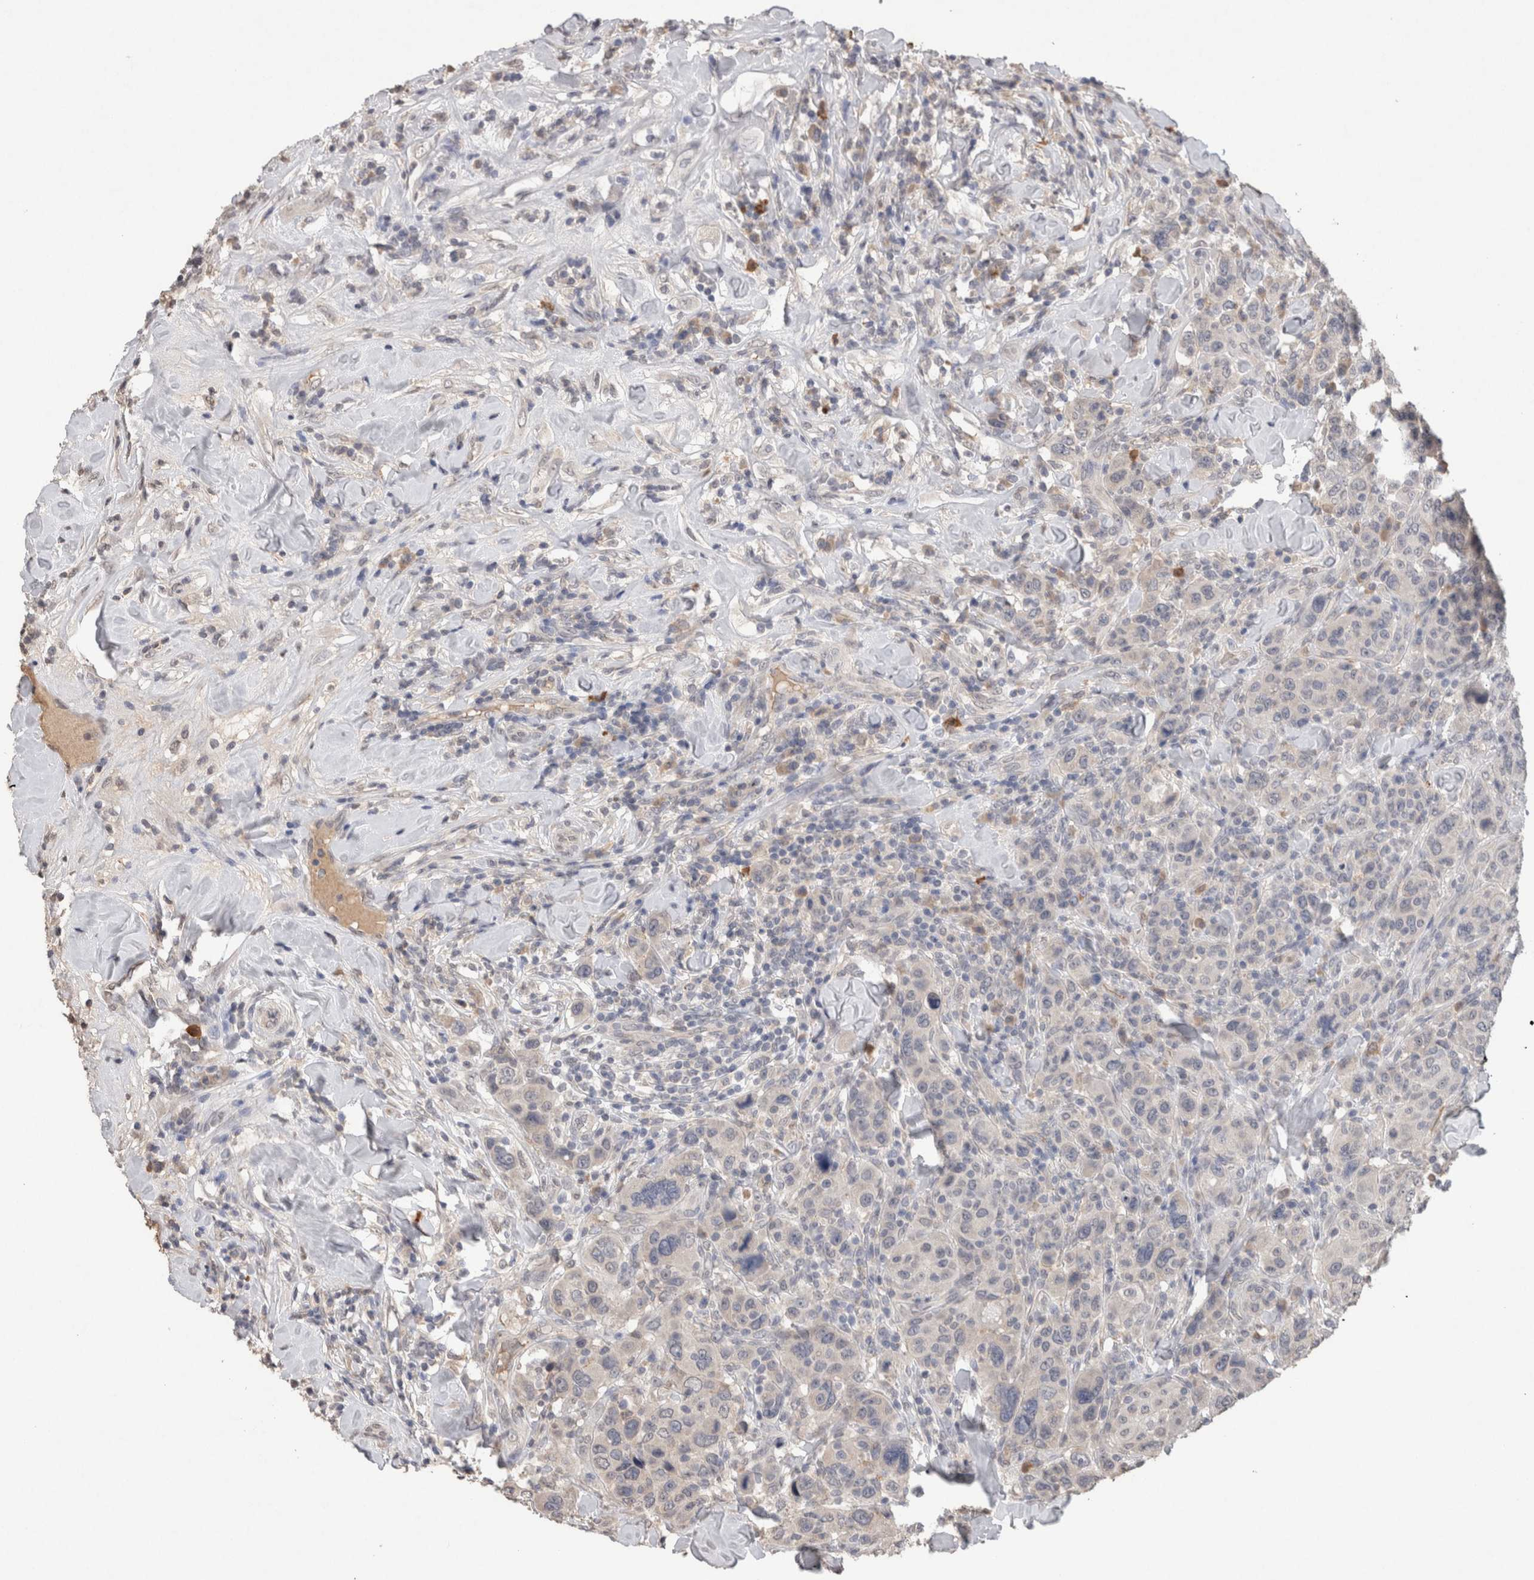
{"staining": {"intensity": "negative", "quantity": "none", "location": "none"}, "tissue": "breast cancer", "cell_type": "Tumor cells", "image_type": "cancer", "snomed": [{"axis": "morphology", "description": "Duct carcinoma"}, {"axis": "topography", "description": "Breast"}], "caption": "Tumor cells are negative for brown protein staining in infiltrating ductal carcinoma (breast). The staining is performed using DAB brown chromogen with nuclei counter-stained in using hematoxylin.", "gene": "FABP7", "patient": {"sex": "female", "age": 37}}